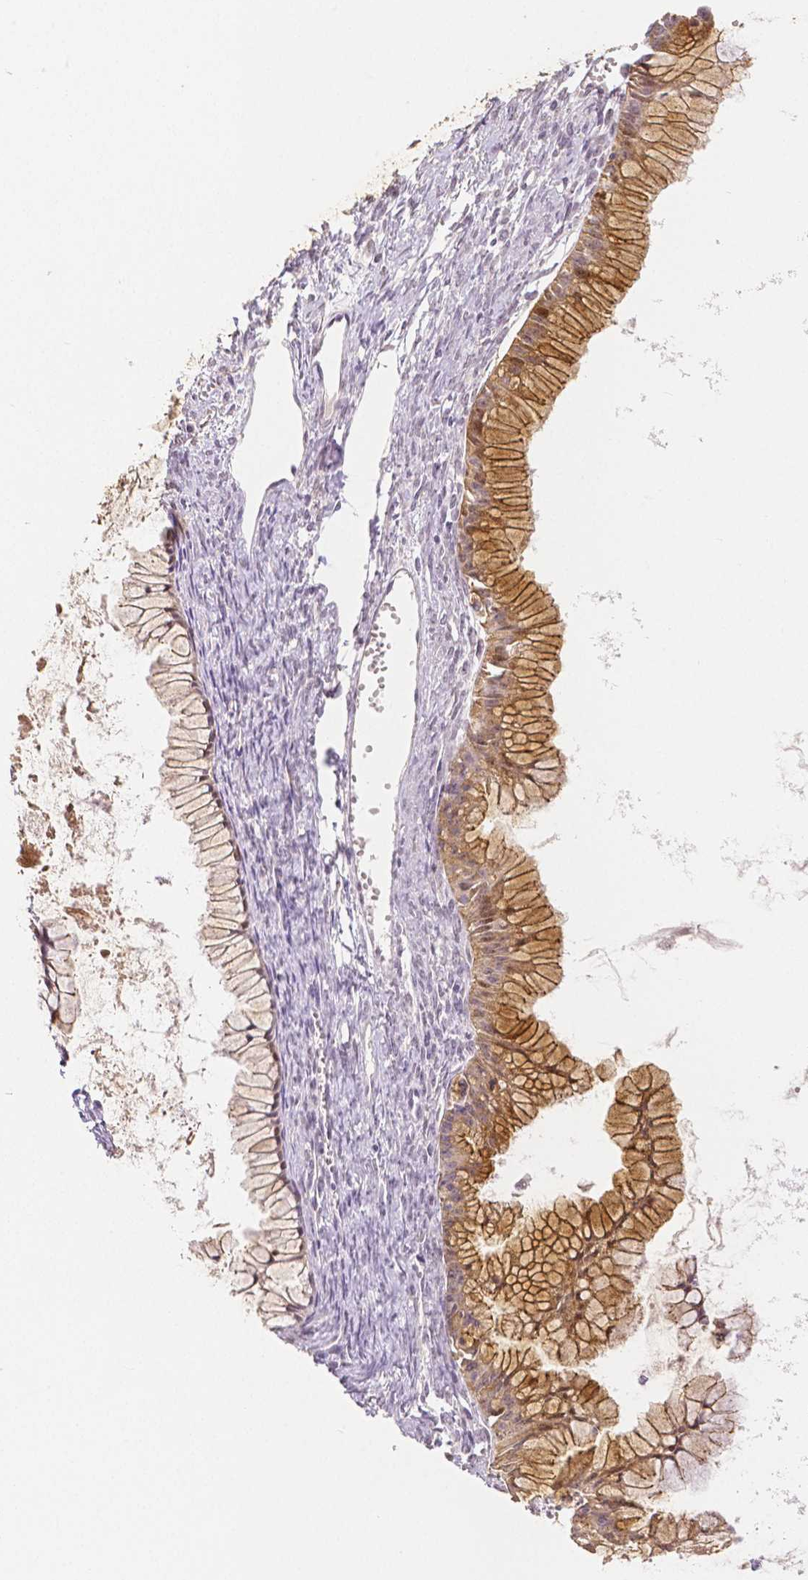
{"staining": {"intensity": "moderate", "quantity": ">75%", "location": "cytoplasmic/membranous"}, "tissue": "ovarian cancer", "cell_type": "Tumor cells", "image_type": "cancer", "snomed": [{"axis": "morphology", "description": "Cystadenocarcinoma, mucinous, NOS"}, {"axis": "topography", "description": "Ovary"}], "caption": "Human mucinous cystadenocarcinoma (ovarian) stained for a protein (brown) demonstrates moderate cytoplasmic/membranous positive expression in about >75% of tumor cells.", "gene": "OCLN", "patient": {"sex": "female", "age": 41}}